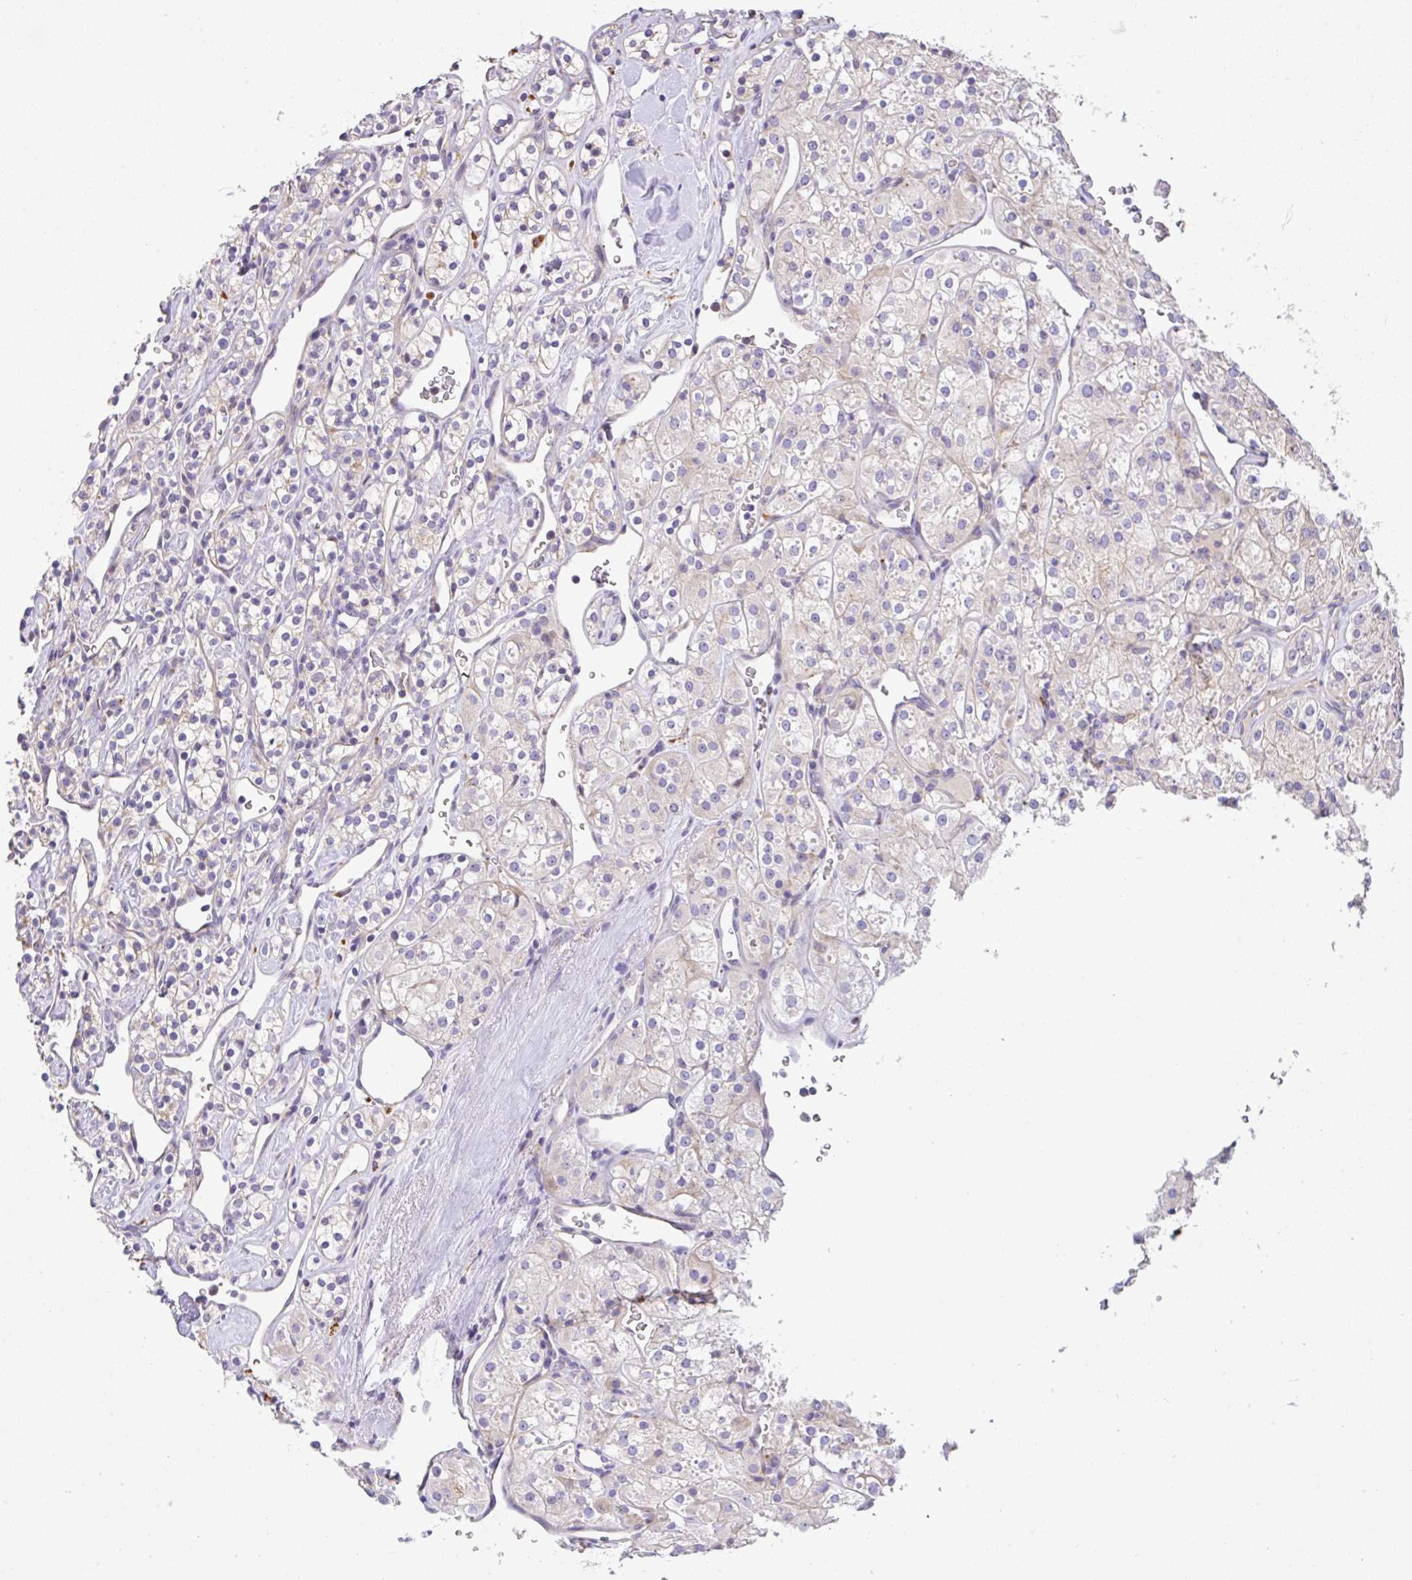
{"staining": {"intensity": "negative", "quantity": "none", "location": "none"}, "tissue": "renal cancer", "cell_type": "Tumor cells", "image_type": "cancer", "snomed": [{"axis": "morphology", "description": "Adenocarcinoma, NOS"}, {"axis": "topography", "description": "Kidney"}], "caption": "DAB immunohistochemical staining of human renal adenocarcinoma demonstrates no significant staining in tumor cells.", "gene": "EPN3", "patient": {"sex": "male", "age": 77}}